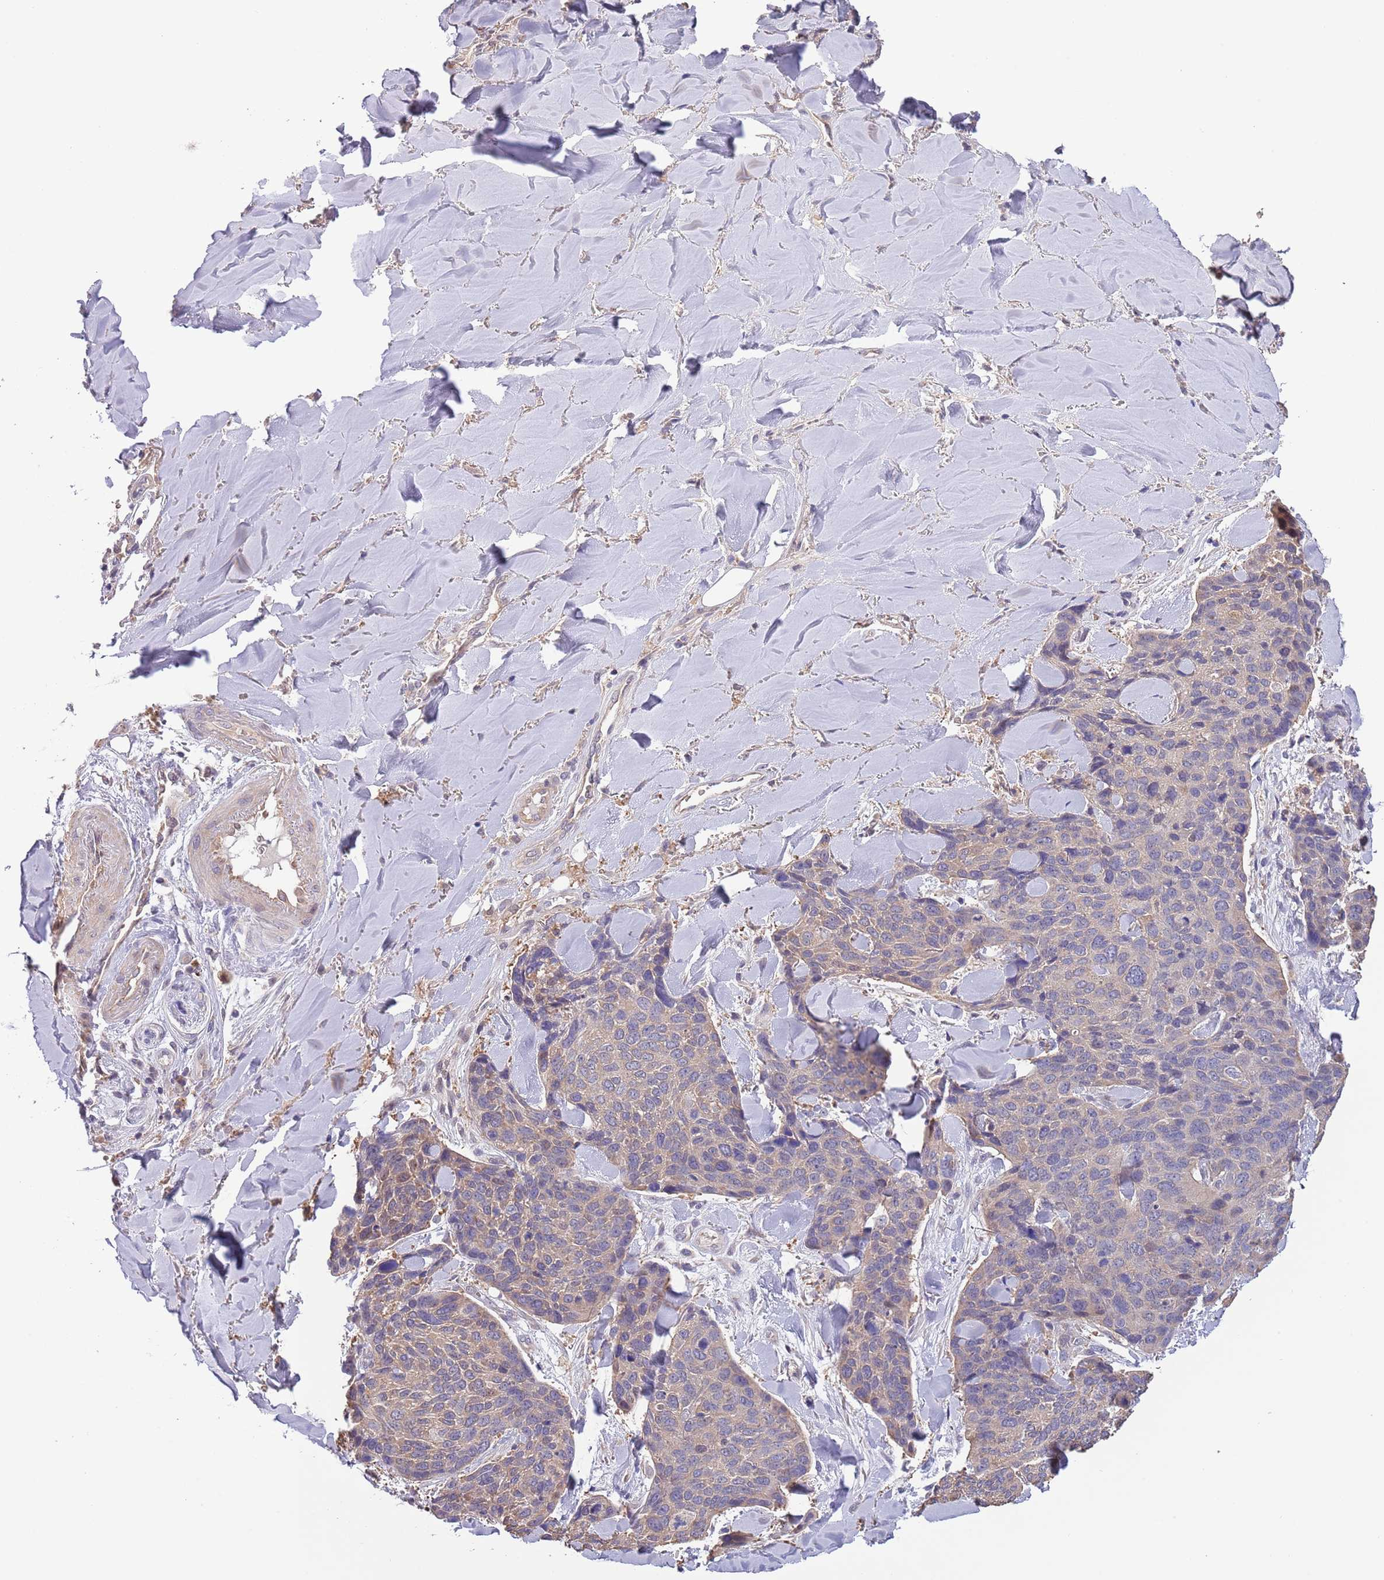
{"staining": {"intensity": "weak", "quantity": "25%-75%", "location": "cytoplasmic/membranous"}, "tissue": "skin cancer", "cell_type": "Tumor cells", "image_type": "cancer", "snomed": [{"axis": "morphology", "description": "Basal cell carcinoma"}, {"axis": "topography", "description": "Skin"}], "caption": "Immunohistochemistry (IHC) of human skin basal cell carcinoma displays low levels of weak cytoplasmic/membranous positivity in approximately 25%-75% of tumor cells.", "gene": "LIPJ", "patient": {"sex": "female", "age": 74}}